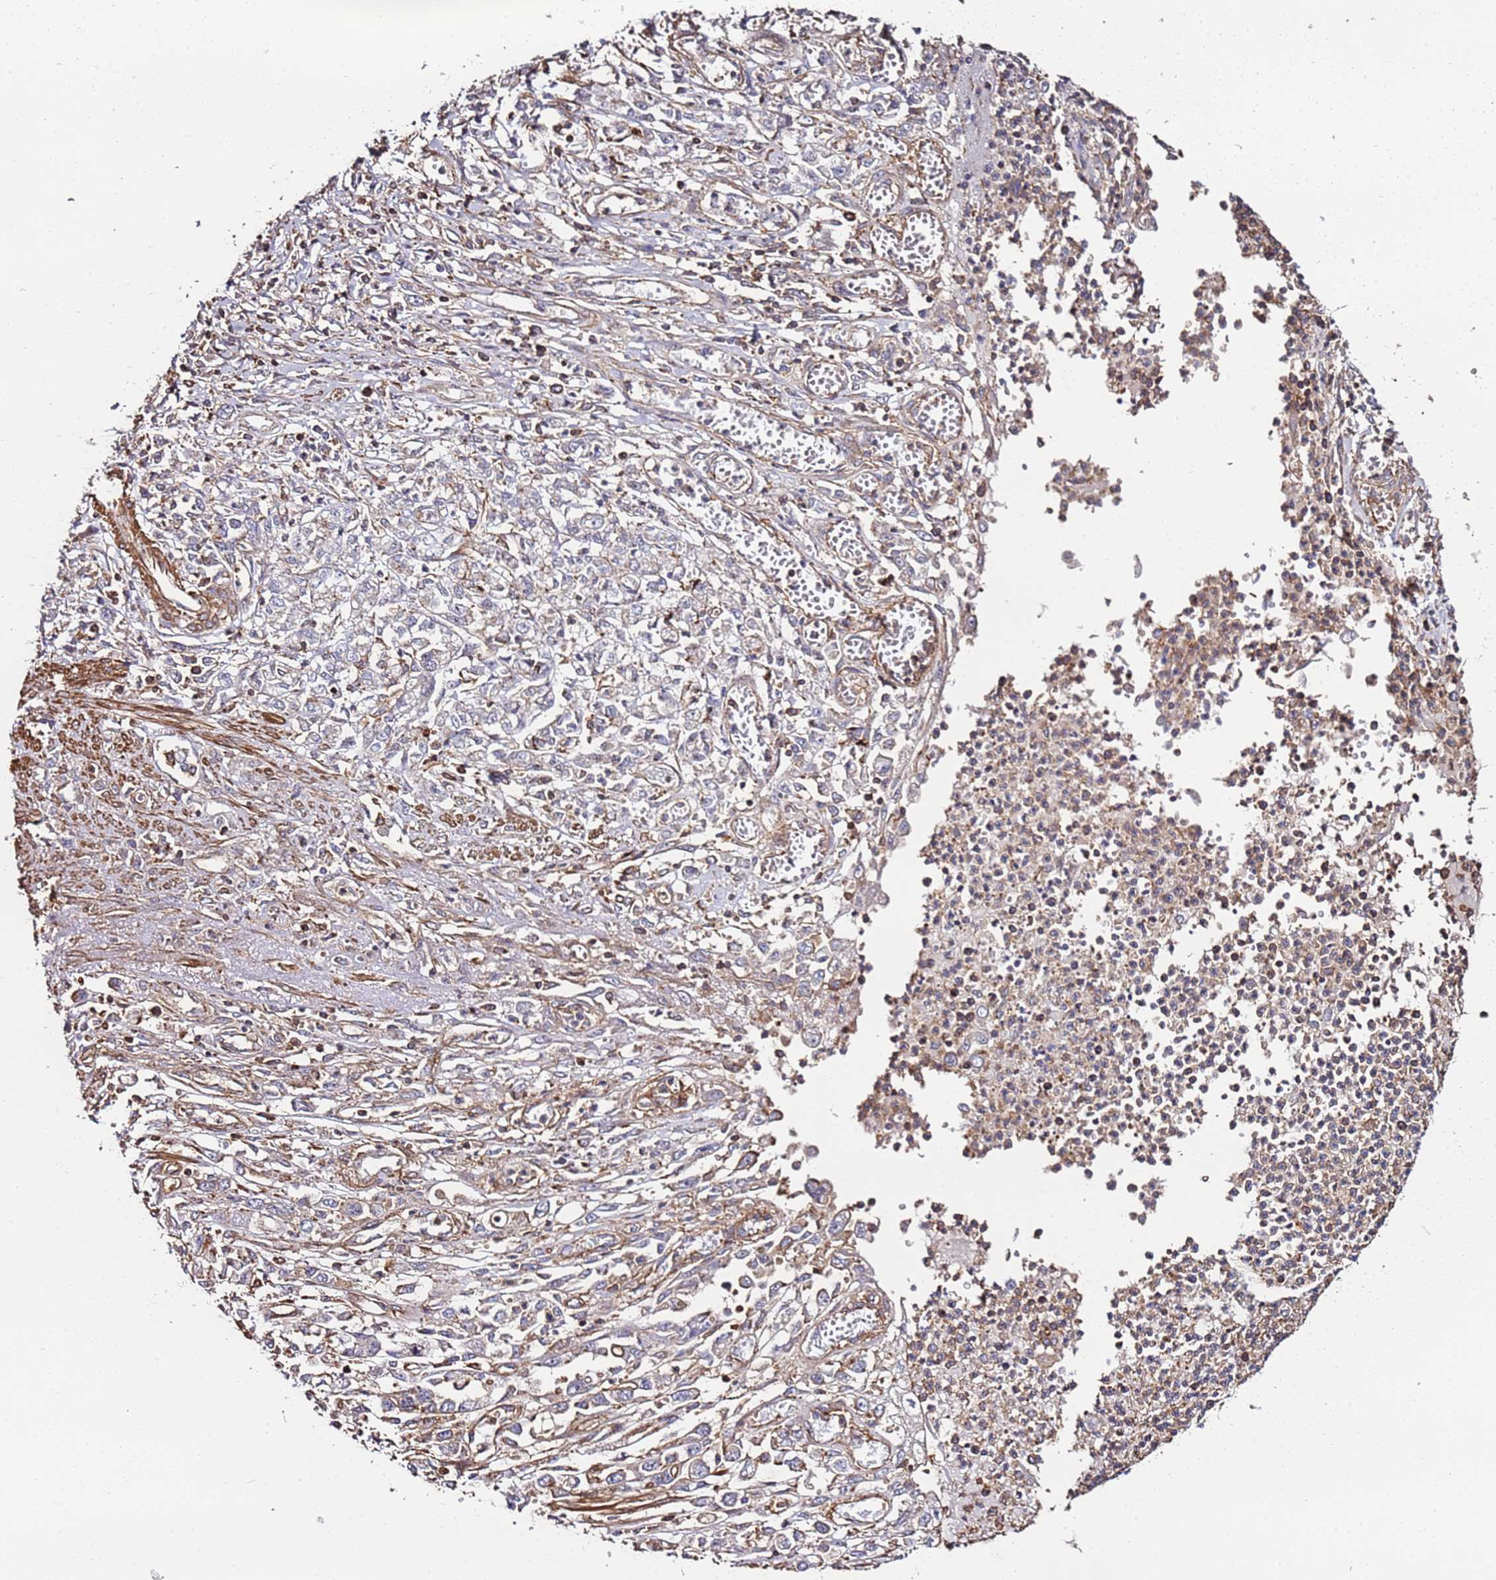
{"staining": {"intensity": "negative", "quantity": "none", "location": "none"}, "tissue": "stomach cancer", "cell_type": "Tumor cells", "image_type": "cancer", "snomed": [{"axis": "morphology", "description": "Adenocarcinoma, NOS"}, {"axis": "topography", "description": "Stomach"}], "caption": "Immunohistochemistry photomicrograph of neoplastic tissue: human stomach cancer (adenocarcinoma) stained with DAB (3,3'-diaminobenzidine) reveals no significant protein positivity in tumor cells.", "gene": "CYP2U1", "patient": {"sex": "female", "age": 76}}